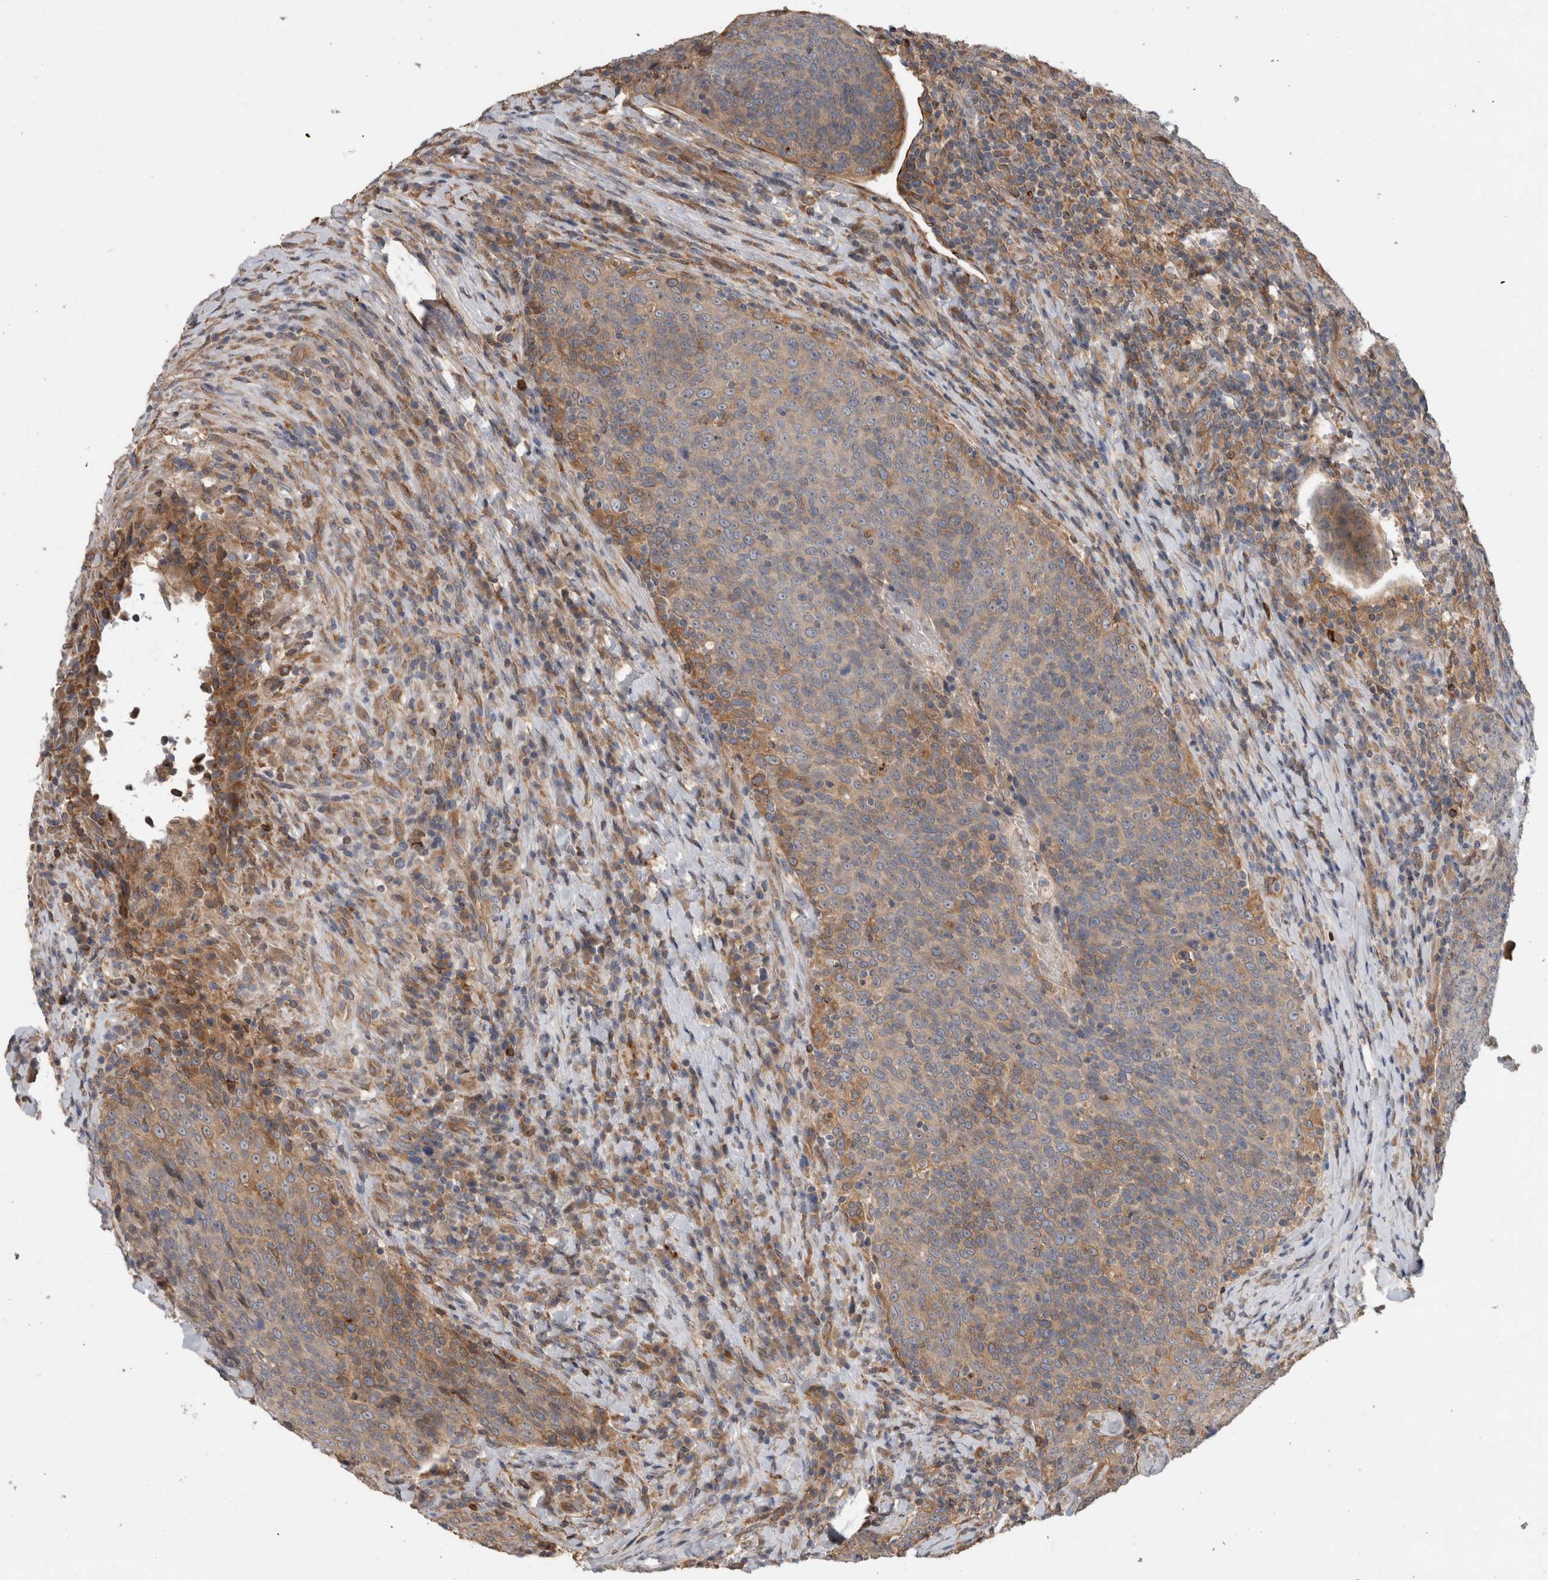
{"staining": {"intensity": "moderate", "quantity": "<25%", "location": "cytoplasmic/membranous"}, "tissue": "head and neck cancer", "cell_type": "Tumor cells", "image_type": "cancer", "snomed": [{"axis": "morphology", "description": "Squamous cell carcinoma, NOS"}, {"axis": "morphology", "description": "Squamous cell carcinoma, metastatic, NOS"}, {"axis": "topography", "description": "Lymph node"}, {"axis": "topography", "description": "Head-Neck"}], "caption": "This is an image of immunohistochemistry staining of head and neck cancer, which shows moderate positivity in the cytoplasmic/membranous of tumor cells.", "gene": "TARBP1", "patient": {"sex": "male", "age": 62}}